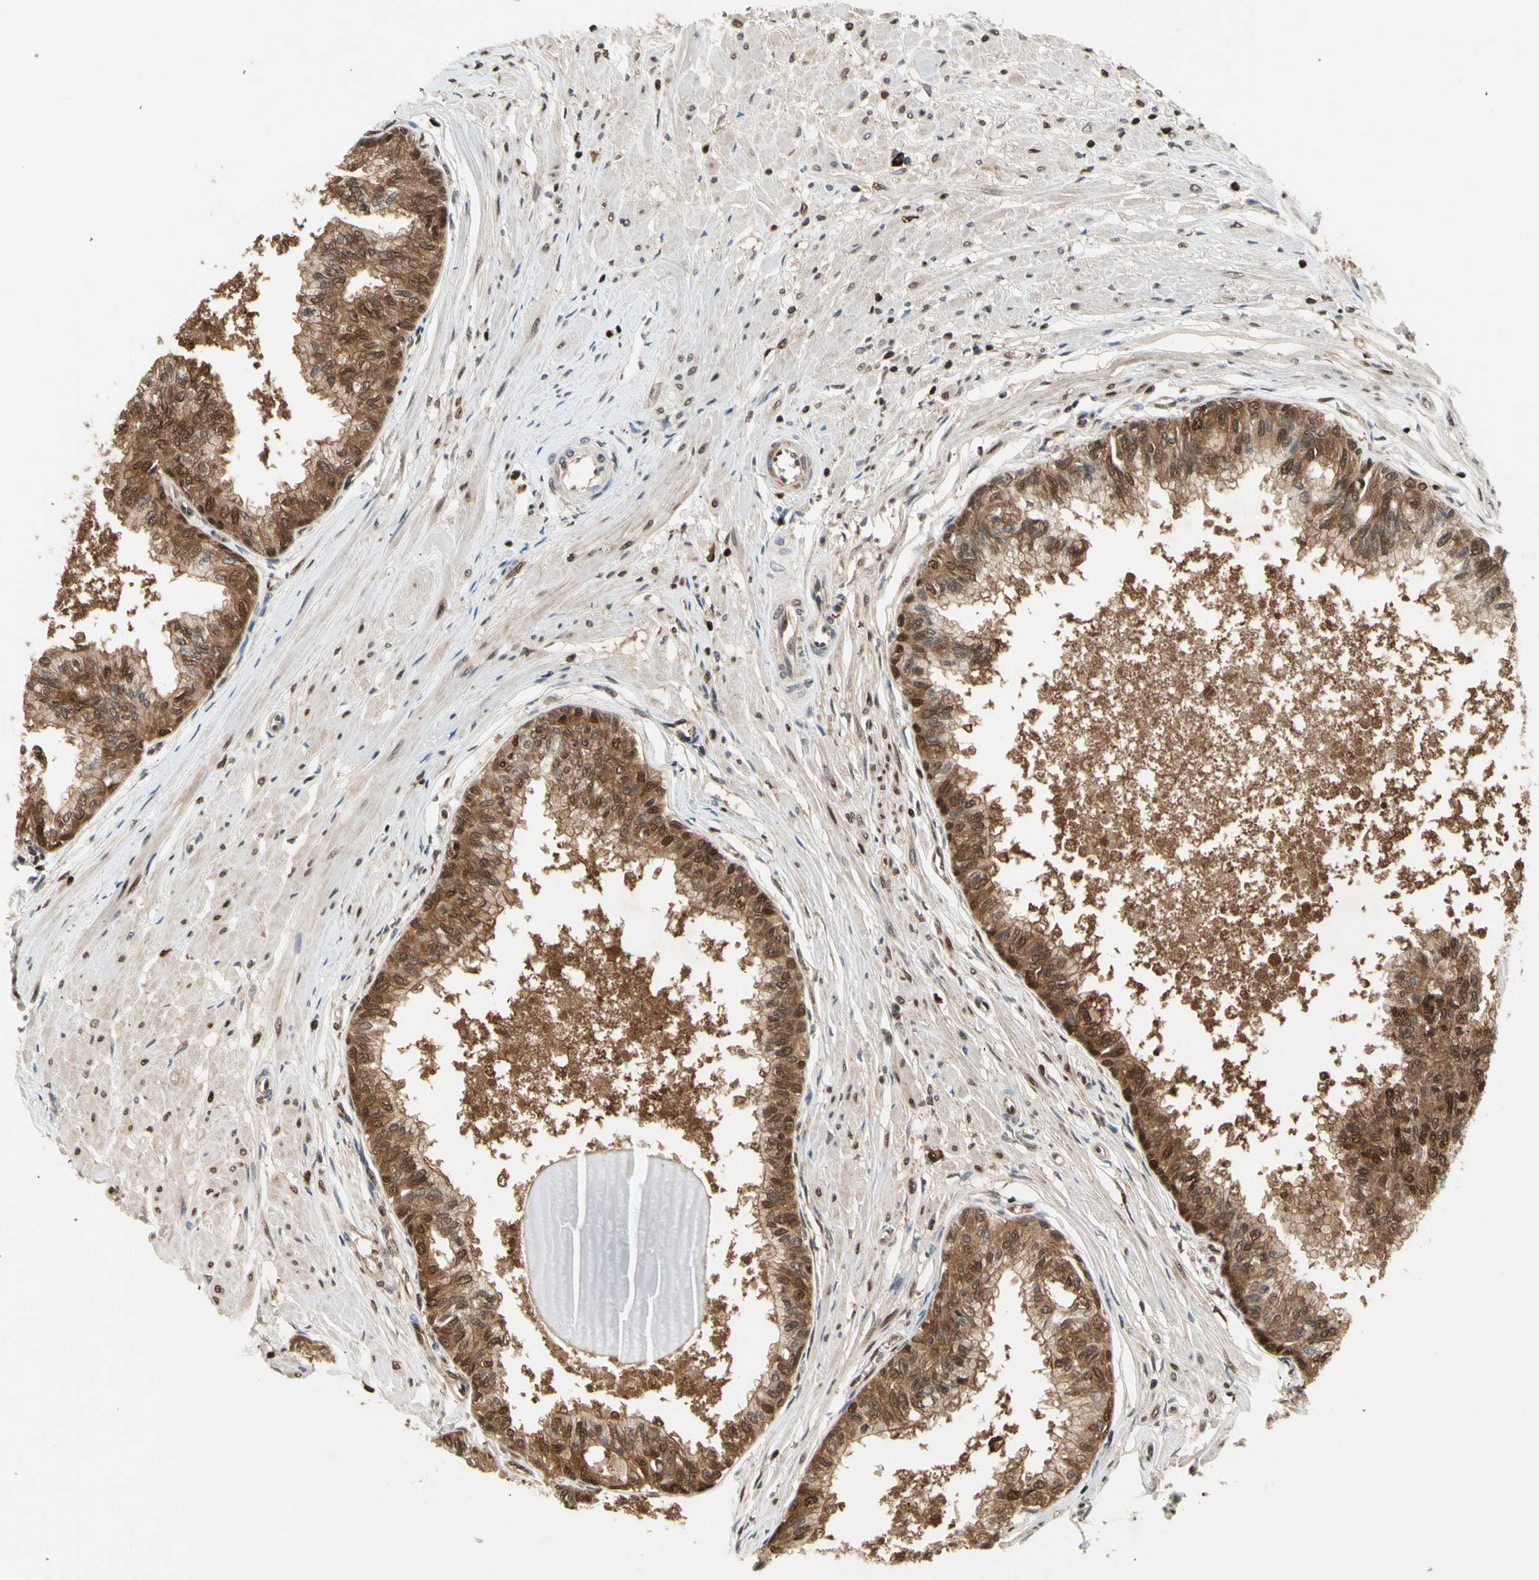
{"staining": {"intensity": "strong", "quantity": ">75%", "location": "cytoplasmic/membranous,nuclear"}, "tissue": "prostate", "cell_type": "Glandular cells", "image_type": "normal", "snomed": [{"axis": "morphology", "description": "Normal tissue, NOS"}, {"axis": "topography", "description": "Prostate"}, {"axis": "topography", "description": "Seminal veicle"}], "caption": "IHC image of benign prostate: human prostate stained using immunohistochemistry demonstrates high levels of strong protein expression localized specifically in the cytoplasmic/membranous,nuclear of glandular cells, appearing as a cytoplasmic/membranous,nuclear brown color.", "gene": "GSR", "patient": {"sex": "male", "age": 60}}